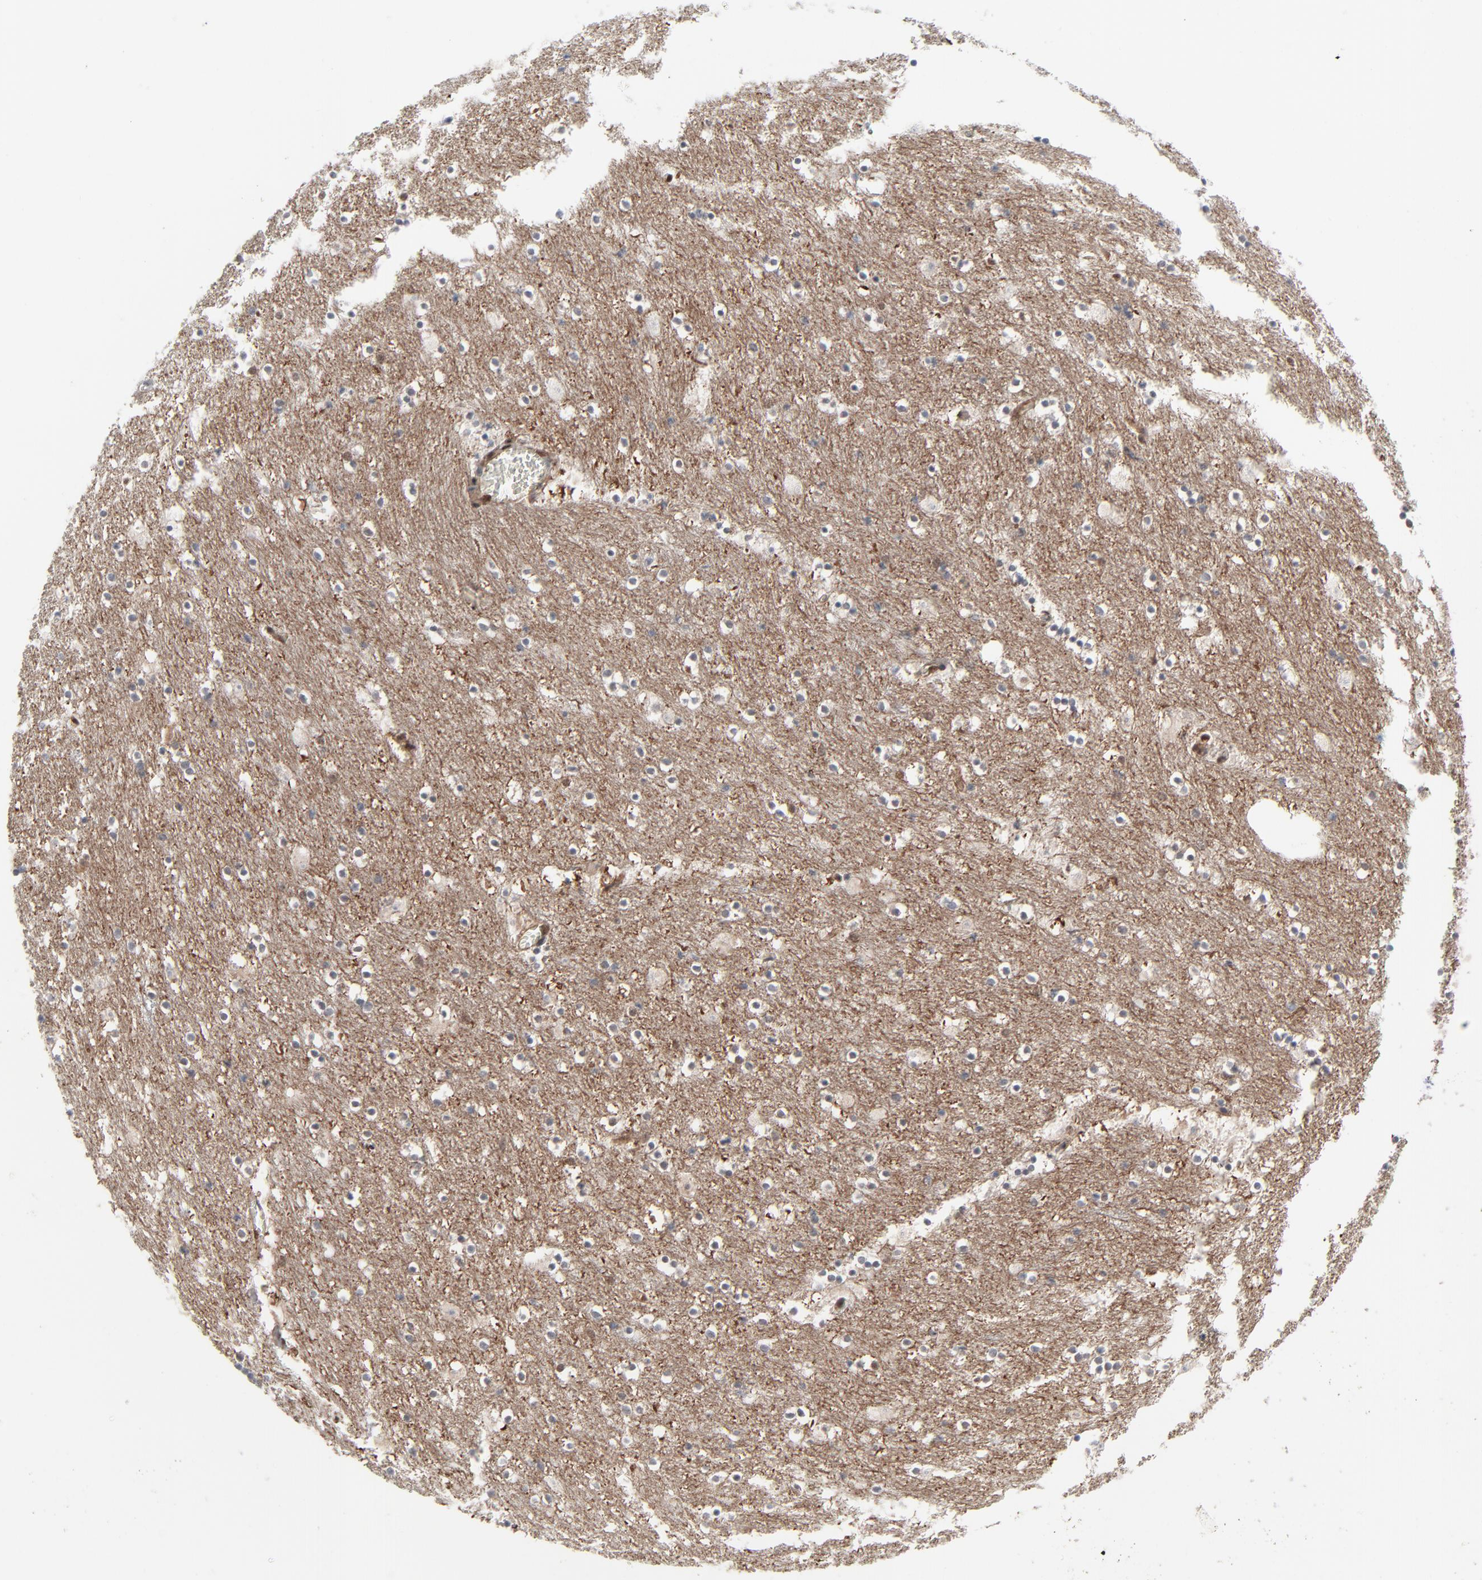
{"staining": {"intensity": "weak", "quantity": "25%-75%", "location": "cytoplasmic/membranous"}, "tissue": "caudate", "cell_type": "Glial cells", "image_type": "normal", "snomed": [{"axis": "morphology", "description": "Normal tissue, NOS"}, {"axis": "topography", "description": "Lateral ventricle wall"}], "caption": "The micrograph exhibits staining of unremarkable caudate, revealing weak cytoplasmic/membranous protein staining (brown color) within glial cells.", "gene": "AKT1", "patient": {"sex": "male", "age": 45}}